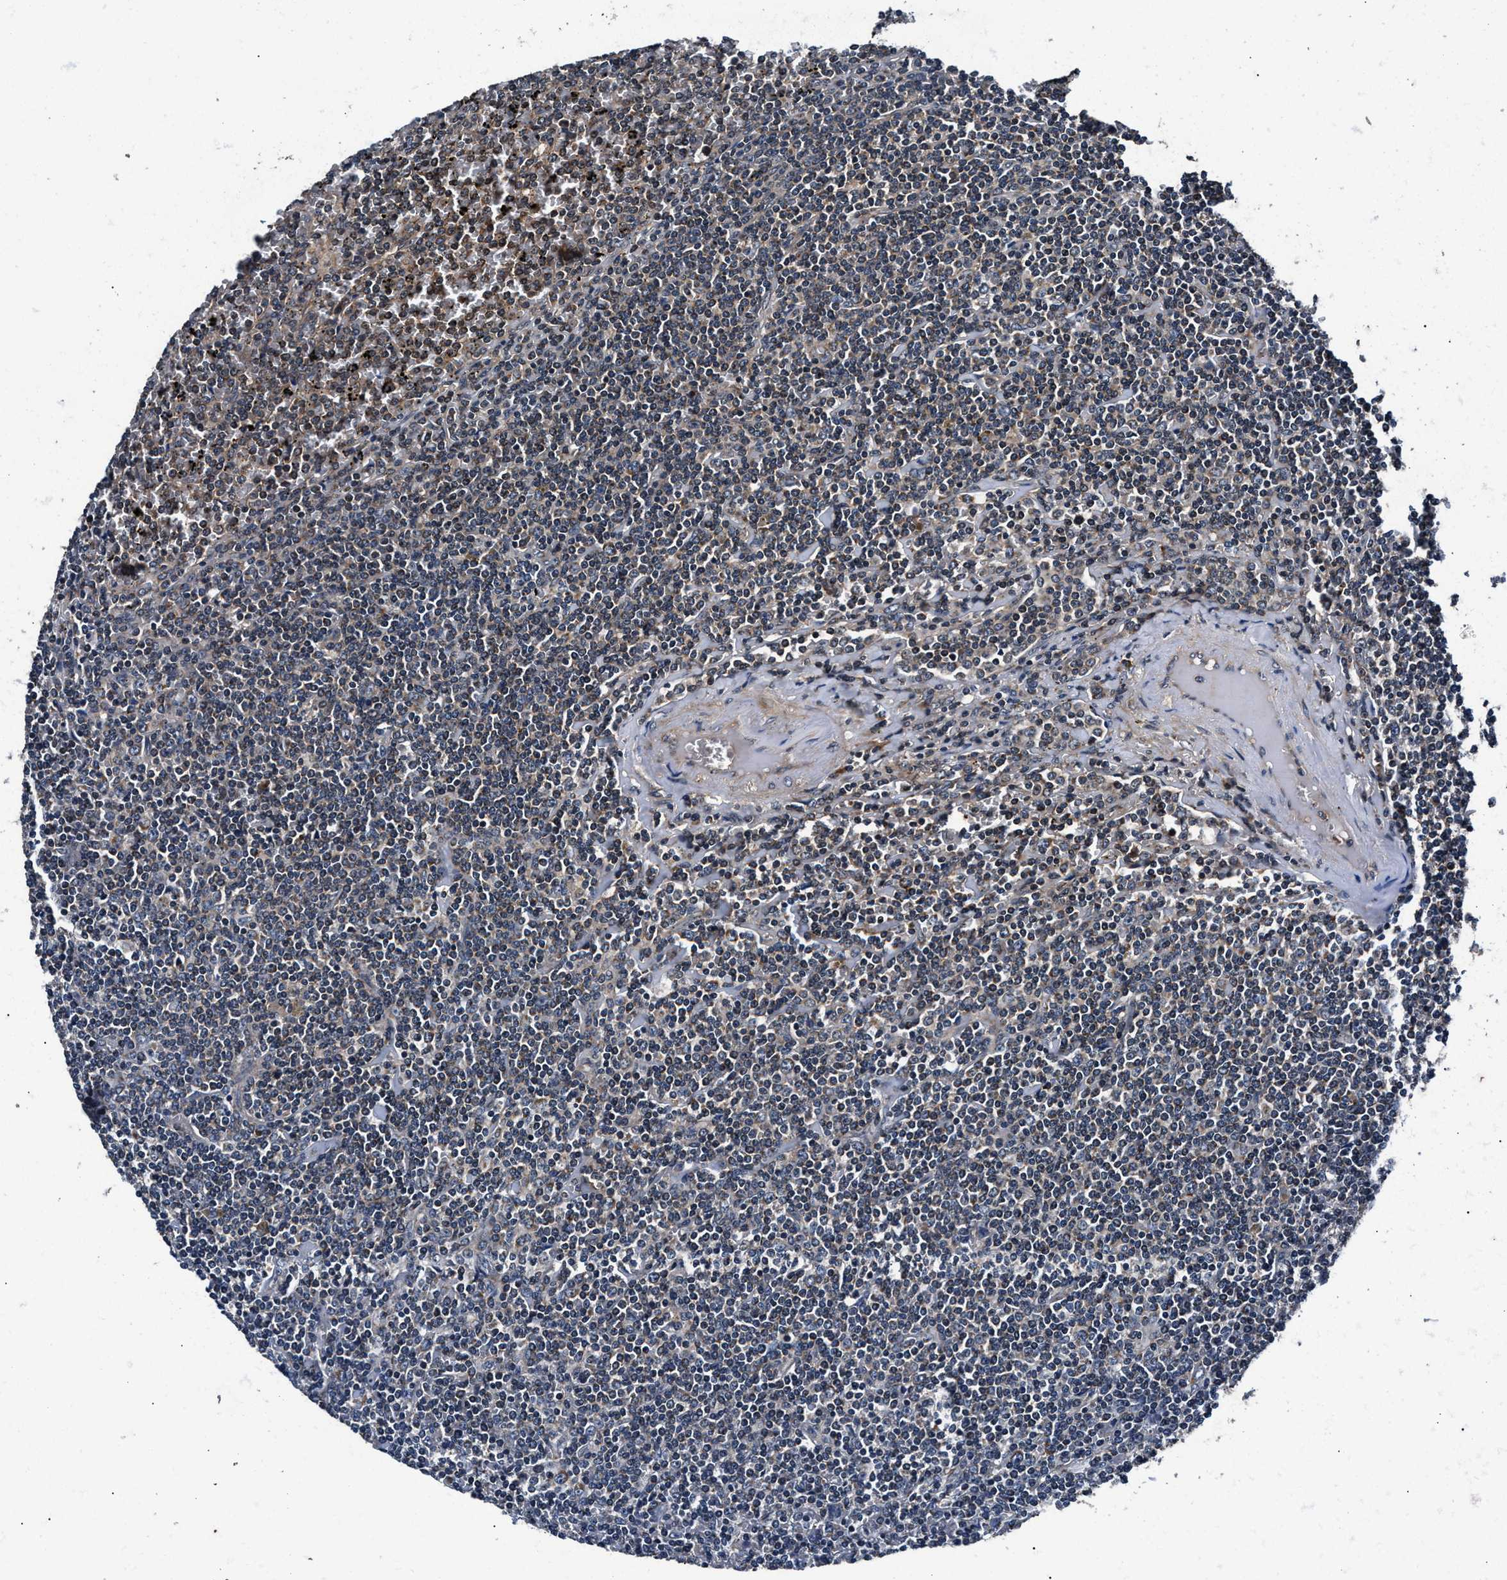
{"staining": {"intensity": "moderate", "quantity": "25%-75%", "location": "cytoplasmic/membranous"}, "tissue": "lymphoma", "cell_type": "Tumor cells", "image_type": "cancer", "snomed": [{"axis": "morphology", "description": "Malignant lymphoma, non-Hodgkin's type, Low grade"}, {"axis": "topography", "description": "Spleen"}], "caption": "Tumor cells demonstrate moderate cytoplasmic/membranous positivity in about 25%-75% of cells in lymphoma. (brown staining indicates protein expression, while blue staining denotes nuclei).", "gene": "IMMT", "patient": {"sex": "female", "age": 19}}